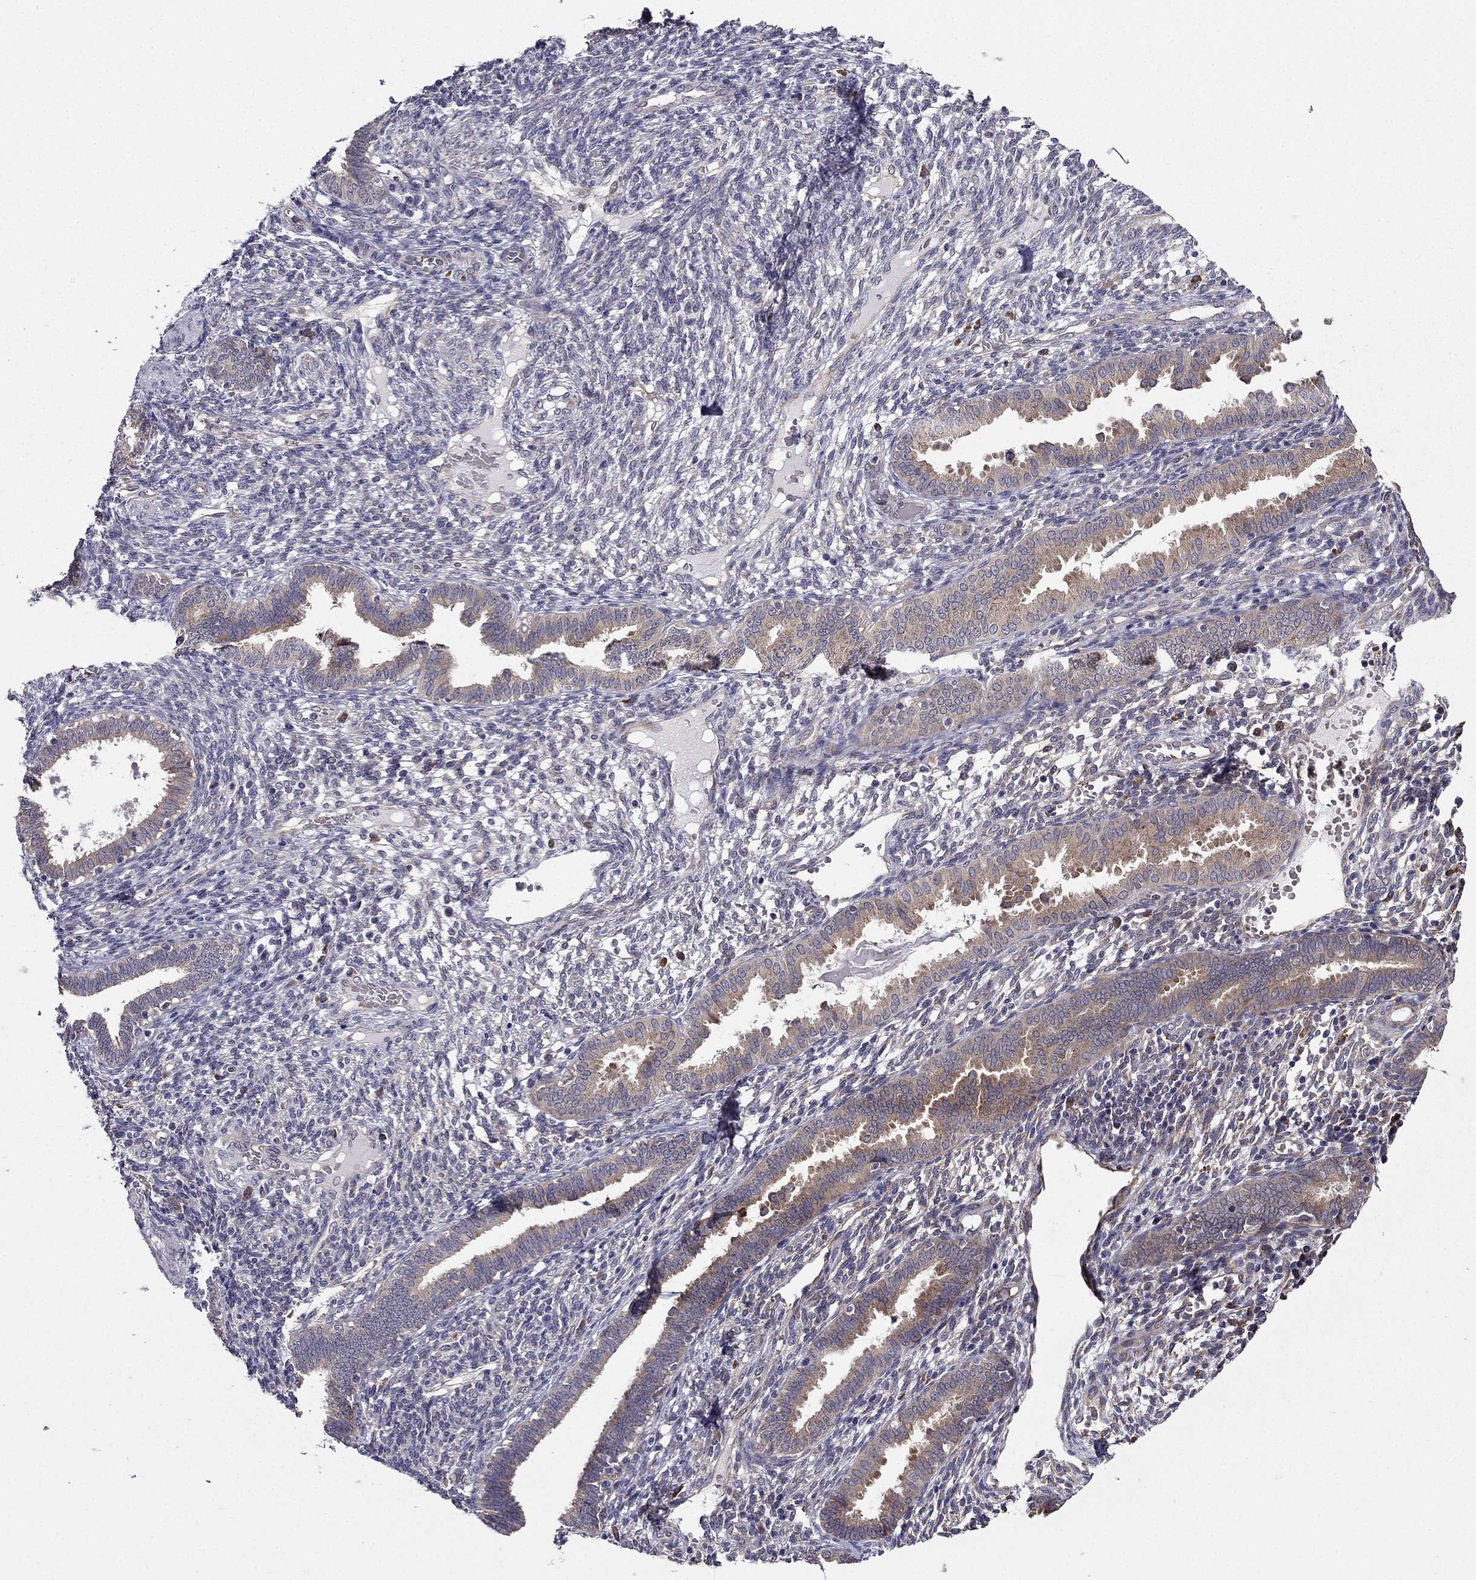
{"staining": {"intensity": "moderate", "quantity": "<25%", "location": "cytoplasmic/membranous"}, "tissue": "endometrium", "cell_type": "Cells in endometrial stroma", "image_type": "normal", "snomed": [{"axis": "morphology", "description": "Normal tissue, NOS"}, {"axis": "topography", "description": "Endometrium"}], "caption": "The photomicrograph displays a brown stain indicating the presence of a protein in the cytoplasmic/membranous of cells in endometrial stroma in endometrium.", "gene": "ARHGEF28", "patient": {"sex": "female", "age": 42}}